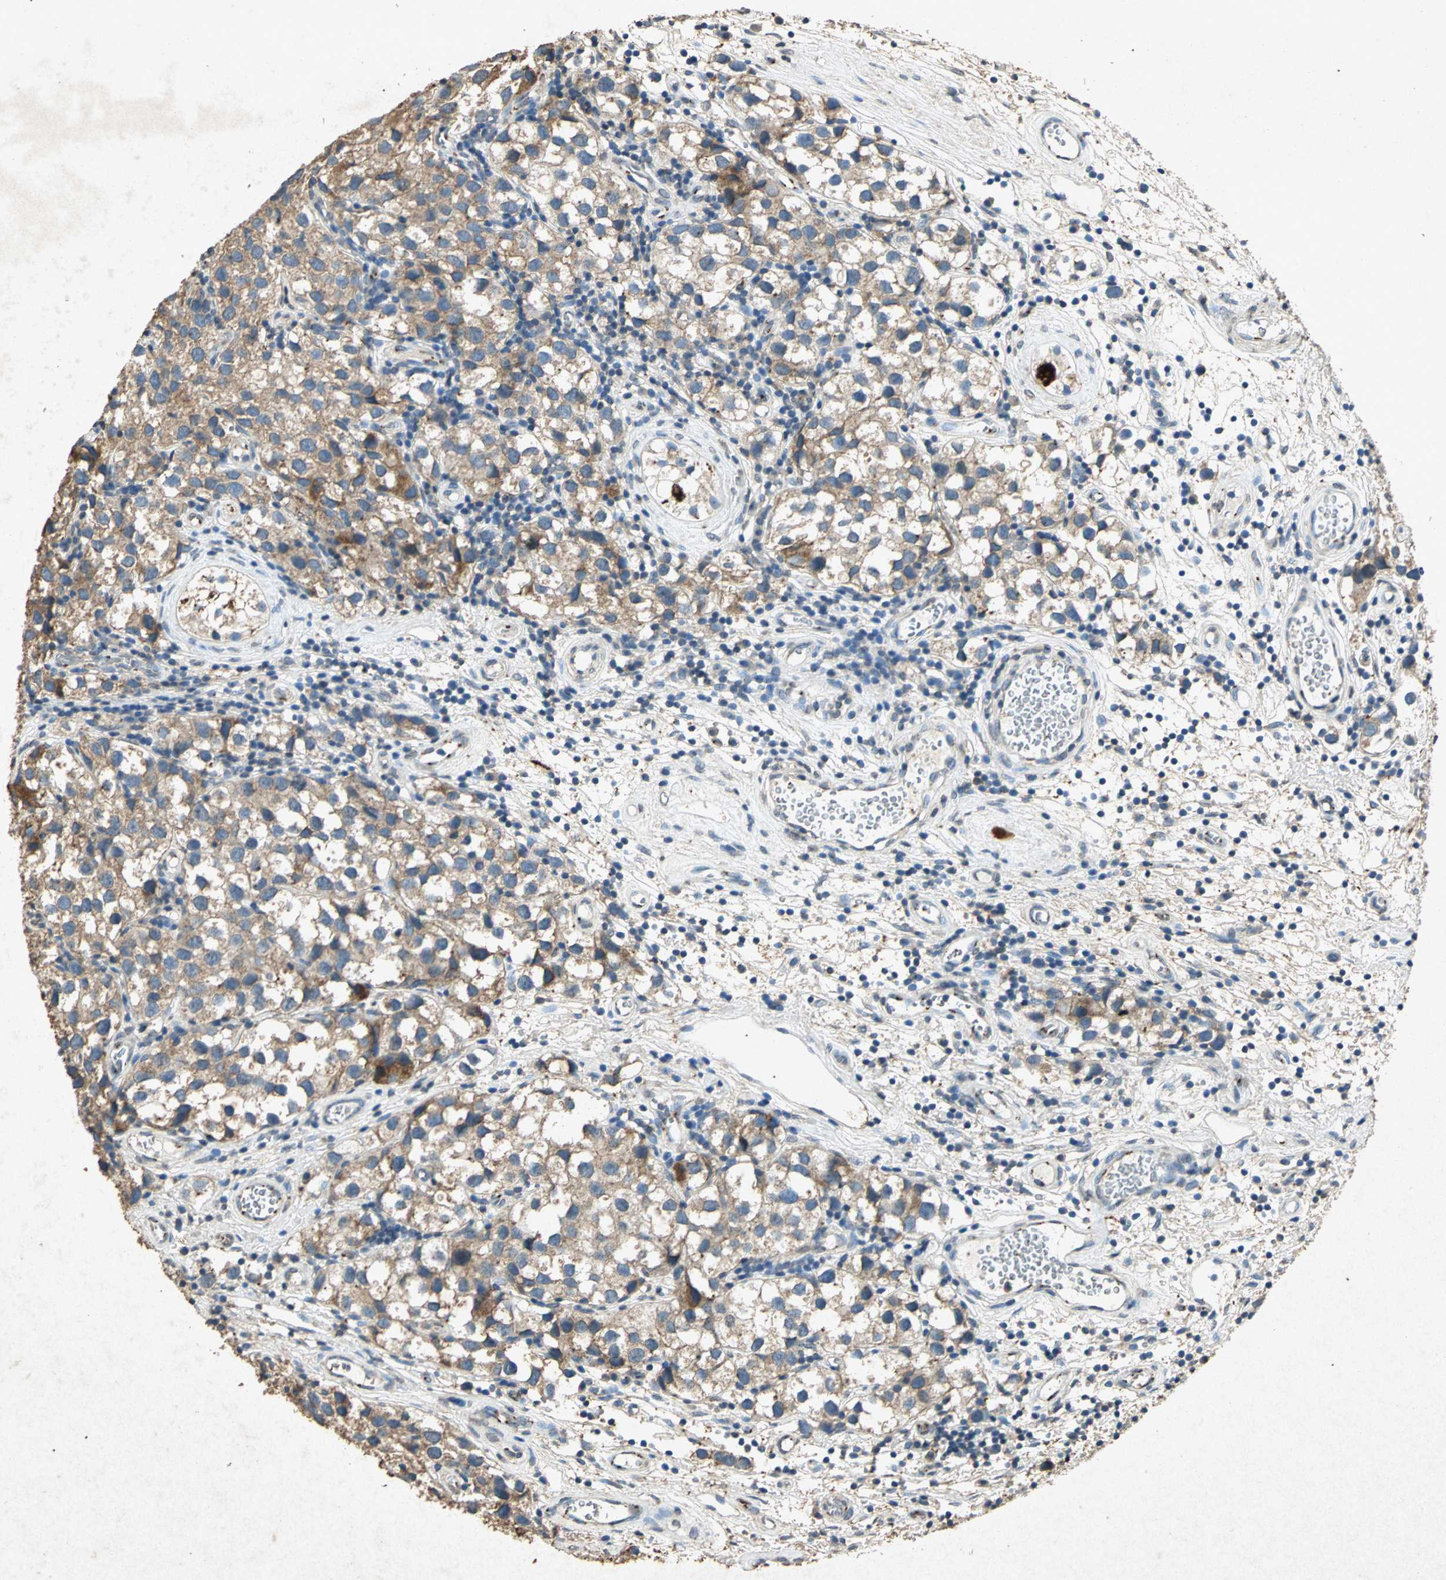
{"staining": {"intensity": "moderate", "quantity": ">75%", "location": "cytoplasmic/membranous"}, "tissue": "testis cancer", "cell_type": "Tumor cells", "image_type": "cancer", "snomed": [{"axis": "morphology", "description": "Seminoma, NOS"}, {"axis": "topography", "description": "Testis"}], "caption": "IHC (DAB (3,3'-diaminobenzidine)) staining of human testis seminoma shows moderate cytoplasmic/membranous protein staining in approximately >75% of tumor cells.", "gene": "PSEN1", "patient": {"sex": "male", "age": 39}}